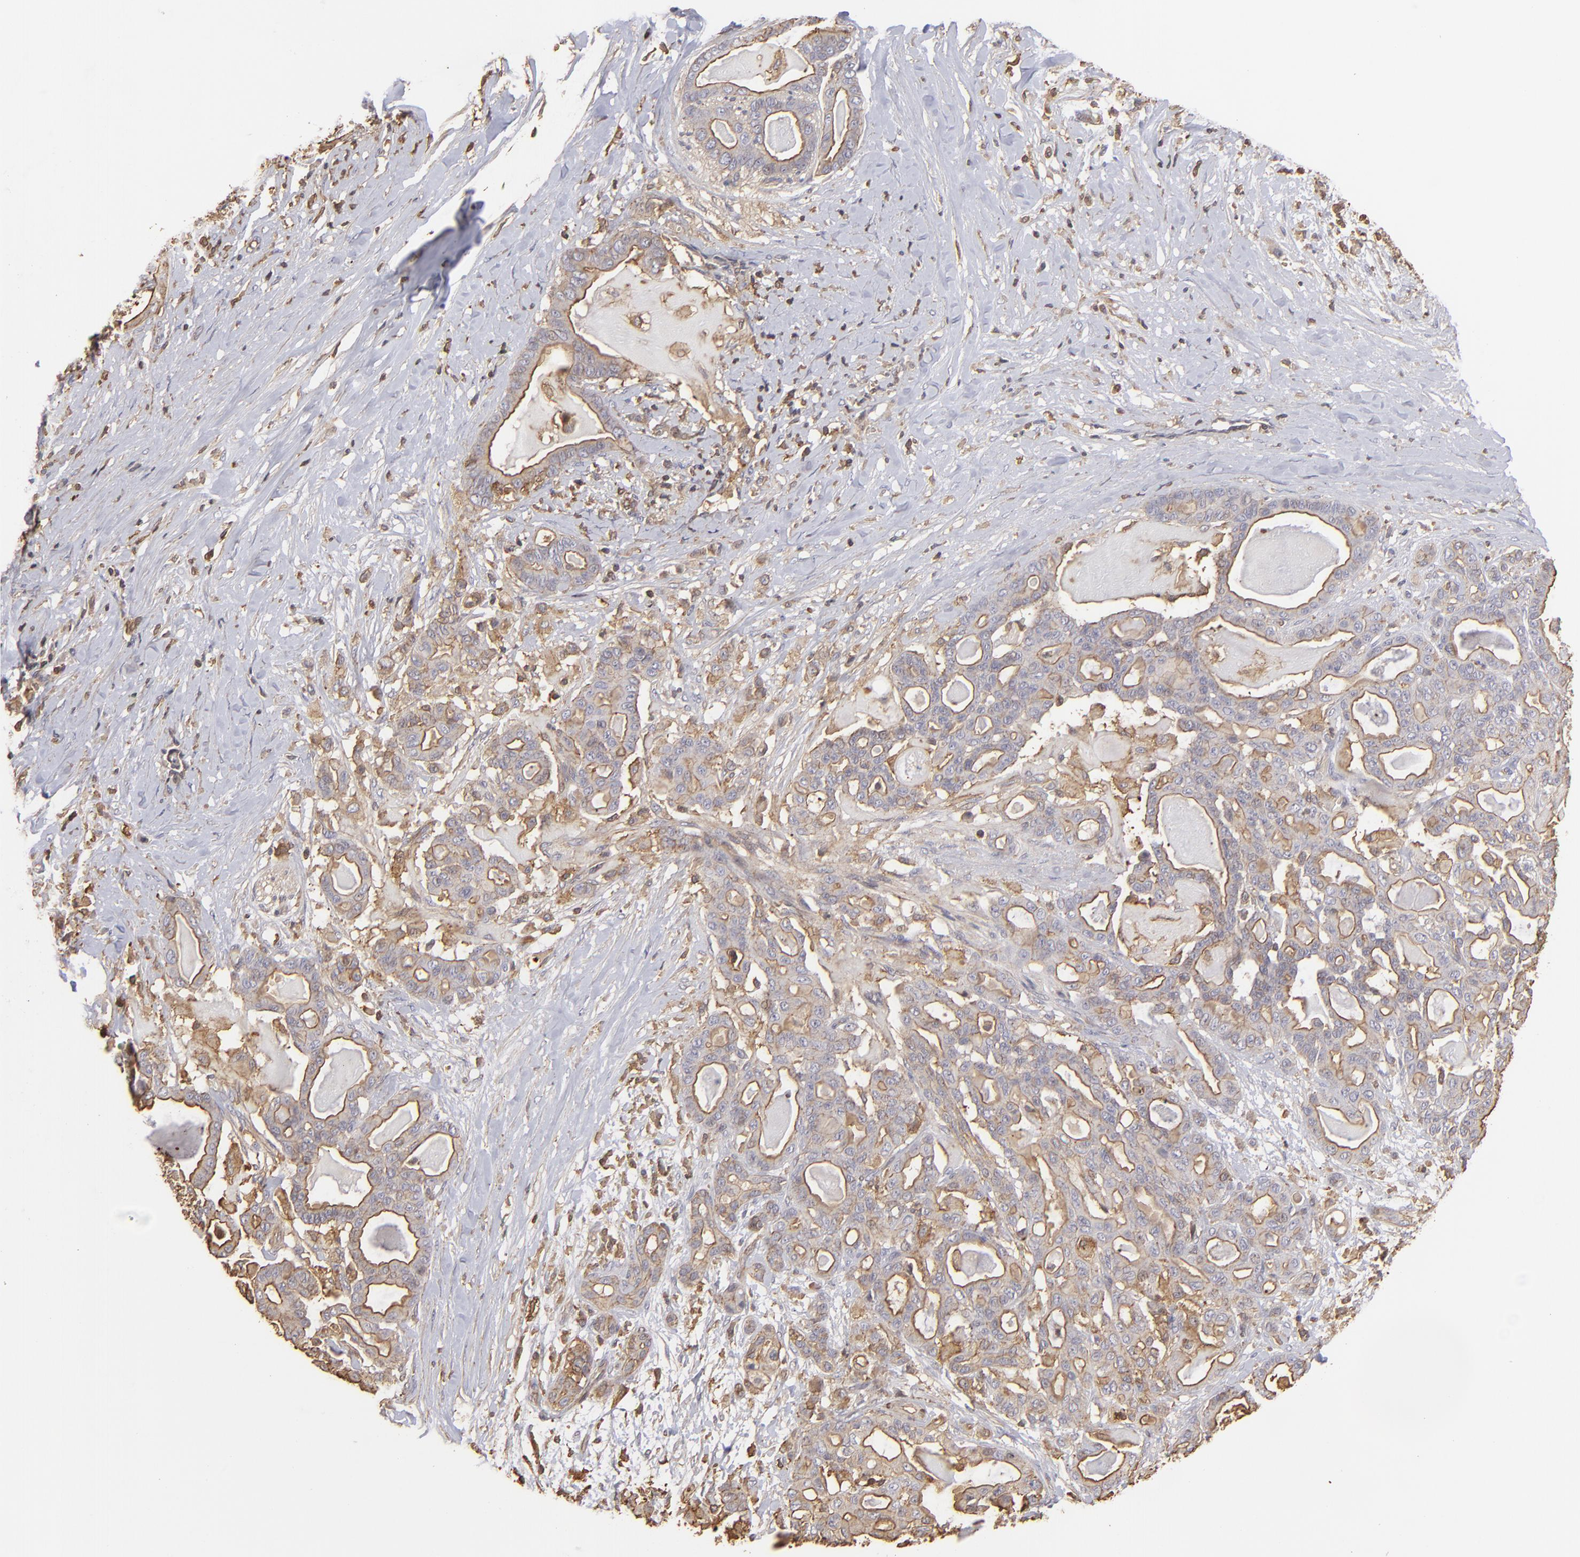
{"staining": {"intensity": "weak", "quantity": ">75%", "location": "cytoplasmic/membranous"}, "tissue": "pancreatic cancer", "cell_type": "Tumor cells", "image_type": "cancer", "snomed": [{"axis": "morphology", "description": "Adenocarcinoma, NOS"}, {"axis": "topography", "description": "Pancreas"}], "caption": "Immunohistochemistry (DAB) staining of pancreatic cancer (adenocarcinoma) shows weak cytoplasmic/membranous protein positivity in about >75% of tumor cells.", "gene": "ACTB", "patient": {"sex": "male", "age": 63}}